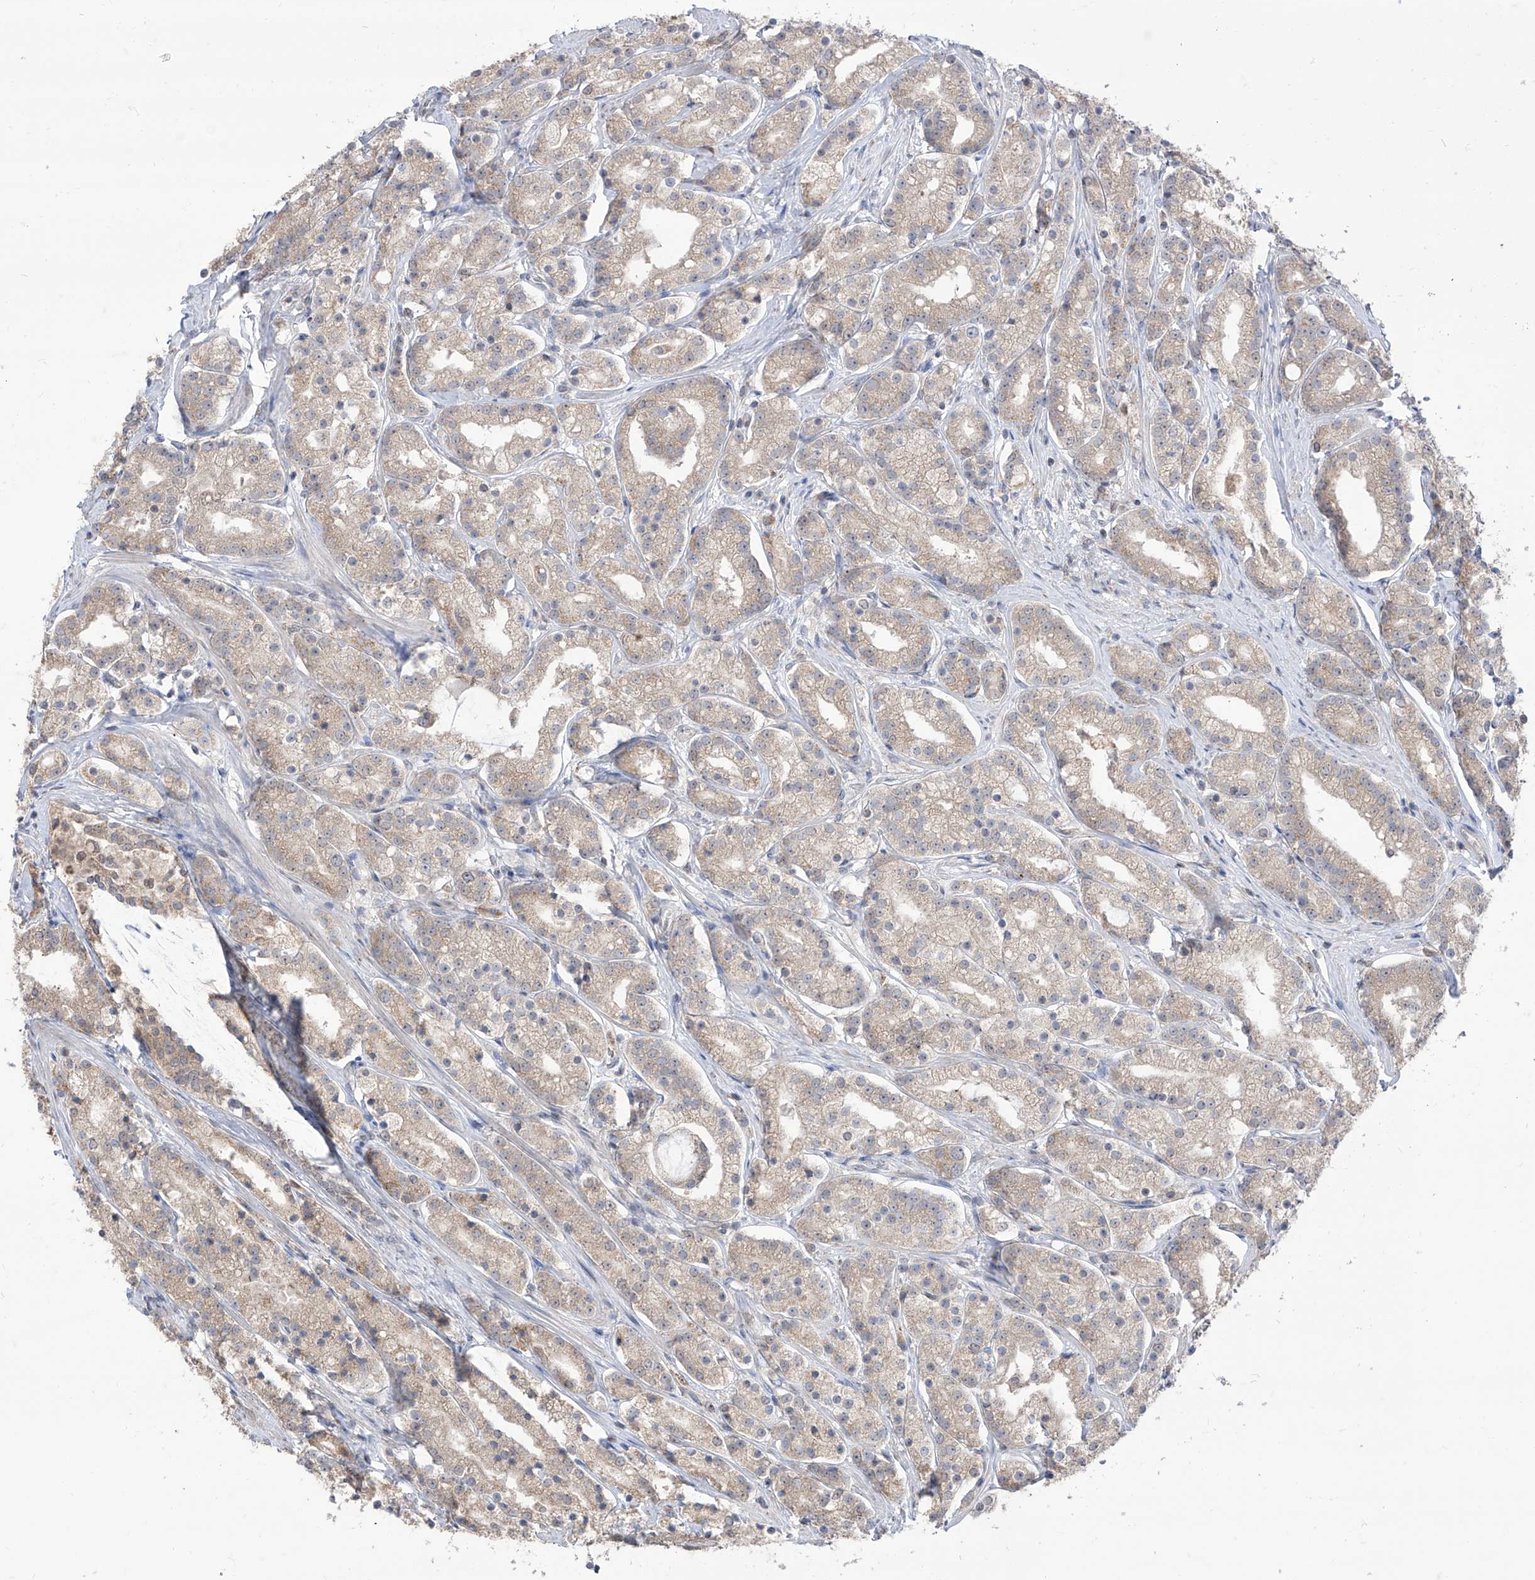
{"staining": {"intensity": "weak", "quantity": ">75%", "location": "cytoplasmic/membranous"}, "tissue": "prostate cancer", "cell_type": "Tumor cells", "image_type": "cancer", "snomed": [{"axis": "morphology", "description": "Adenocarcinoma, High grade"}, {"axis": "topography", "description": "Prostate"}], "caption": "Prostate cancer was stained to show a protein in brown. There is low levels of weak cytoplasmic/membranous staining in about >75% of tumor cells.", "gene": "BROX", "patient": {"sex": "male", "age": 69}}